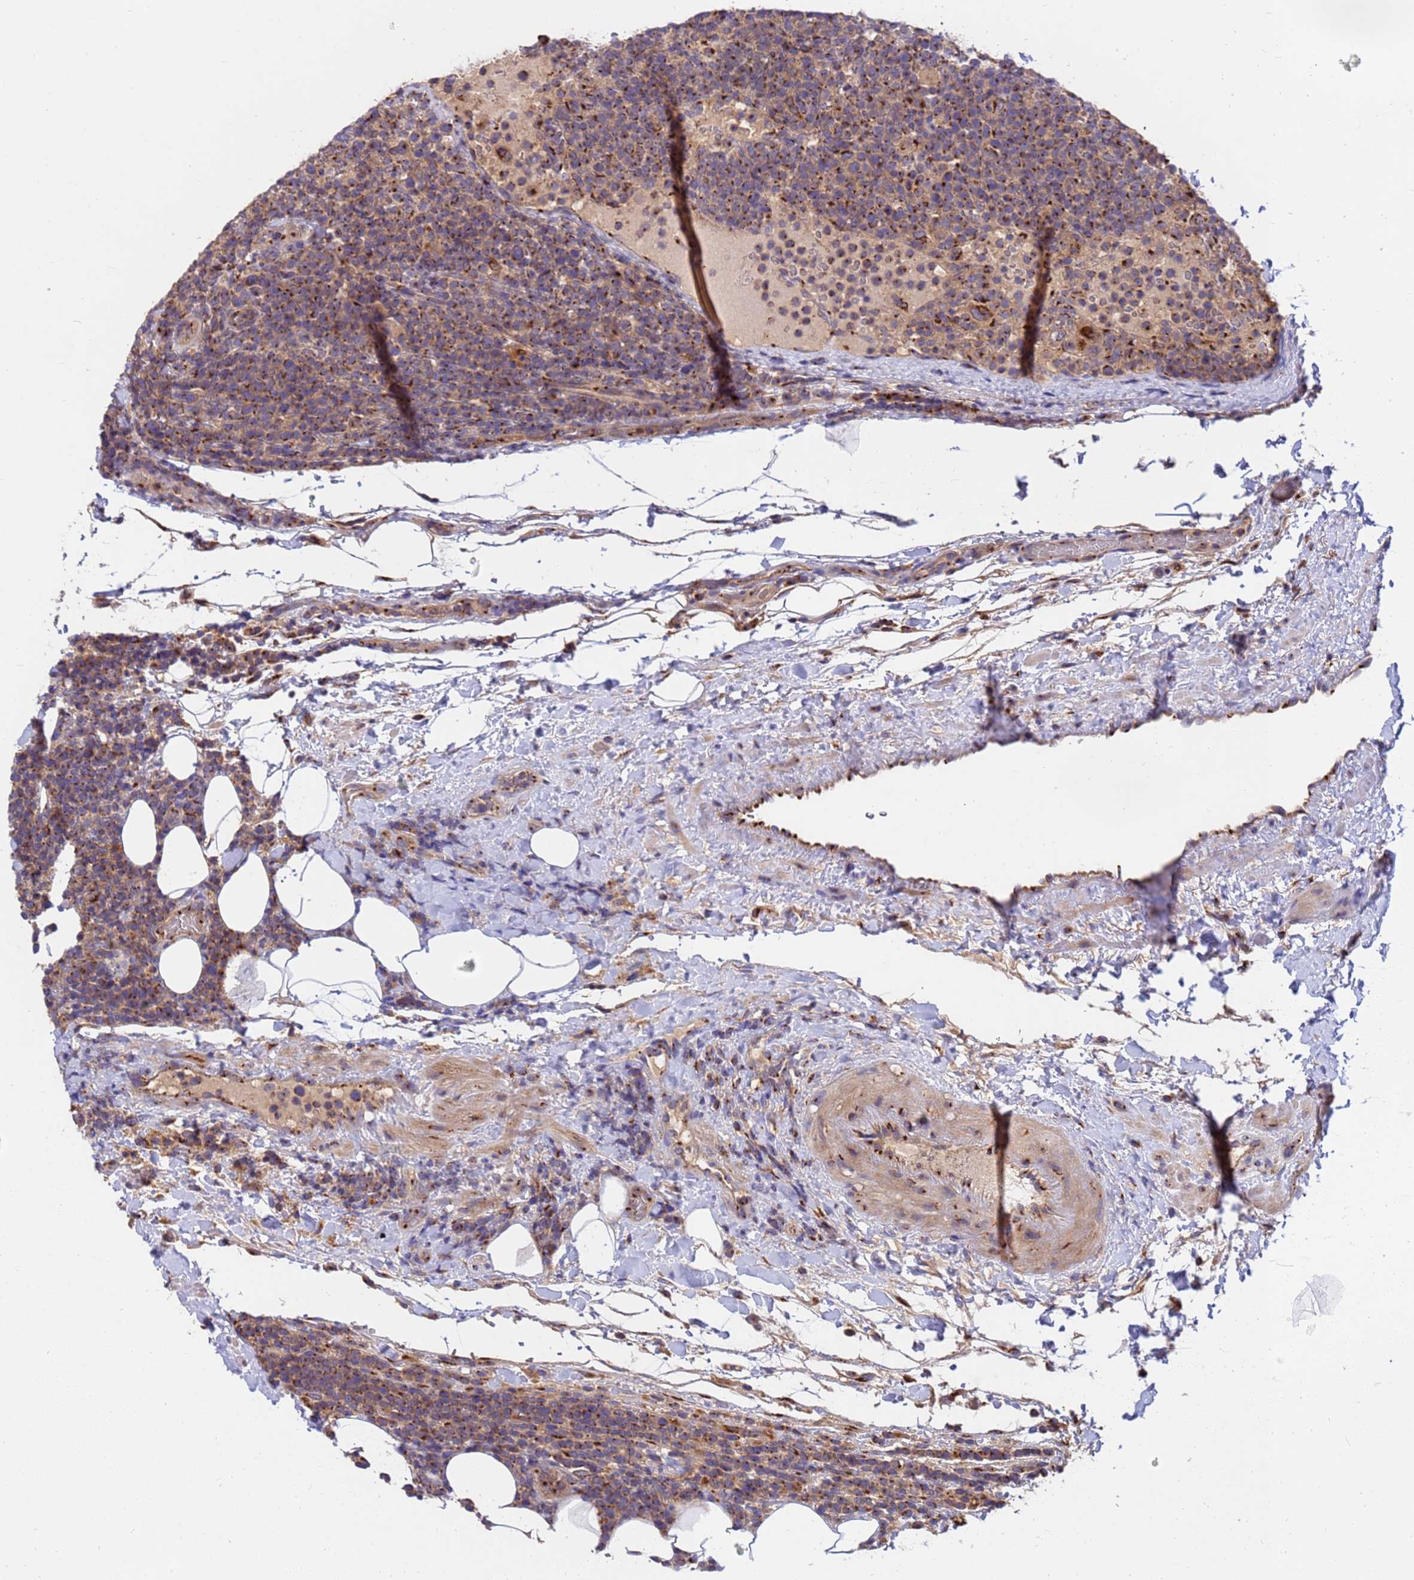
{"staining": {"intensity": "moderate", "quantity": ">75%", "location": "cytoplasmic/membranous"}, "tissue": "lymphoma", "cell_type": "Tumor cells", "image_type": "cancer", "snomed": [{"axis": "morphology", "description": "Malignant lymphoma, non-Hodgkin's type, High grade"}, {"axis": "topography", "description": "Lymph node"}], "caption": "Approximately >75% of tumor cells in lymphoma exhibit moderate cytoplasmic/membranous protein positivity as visualized by brown immunohistochemical staining.", "gene": "HPS3", "patient": {"sex": "male", "age": 61}}